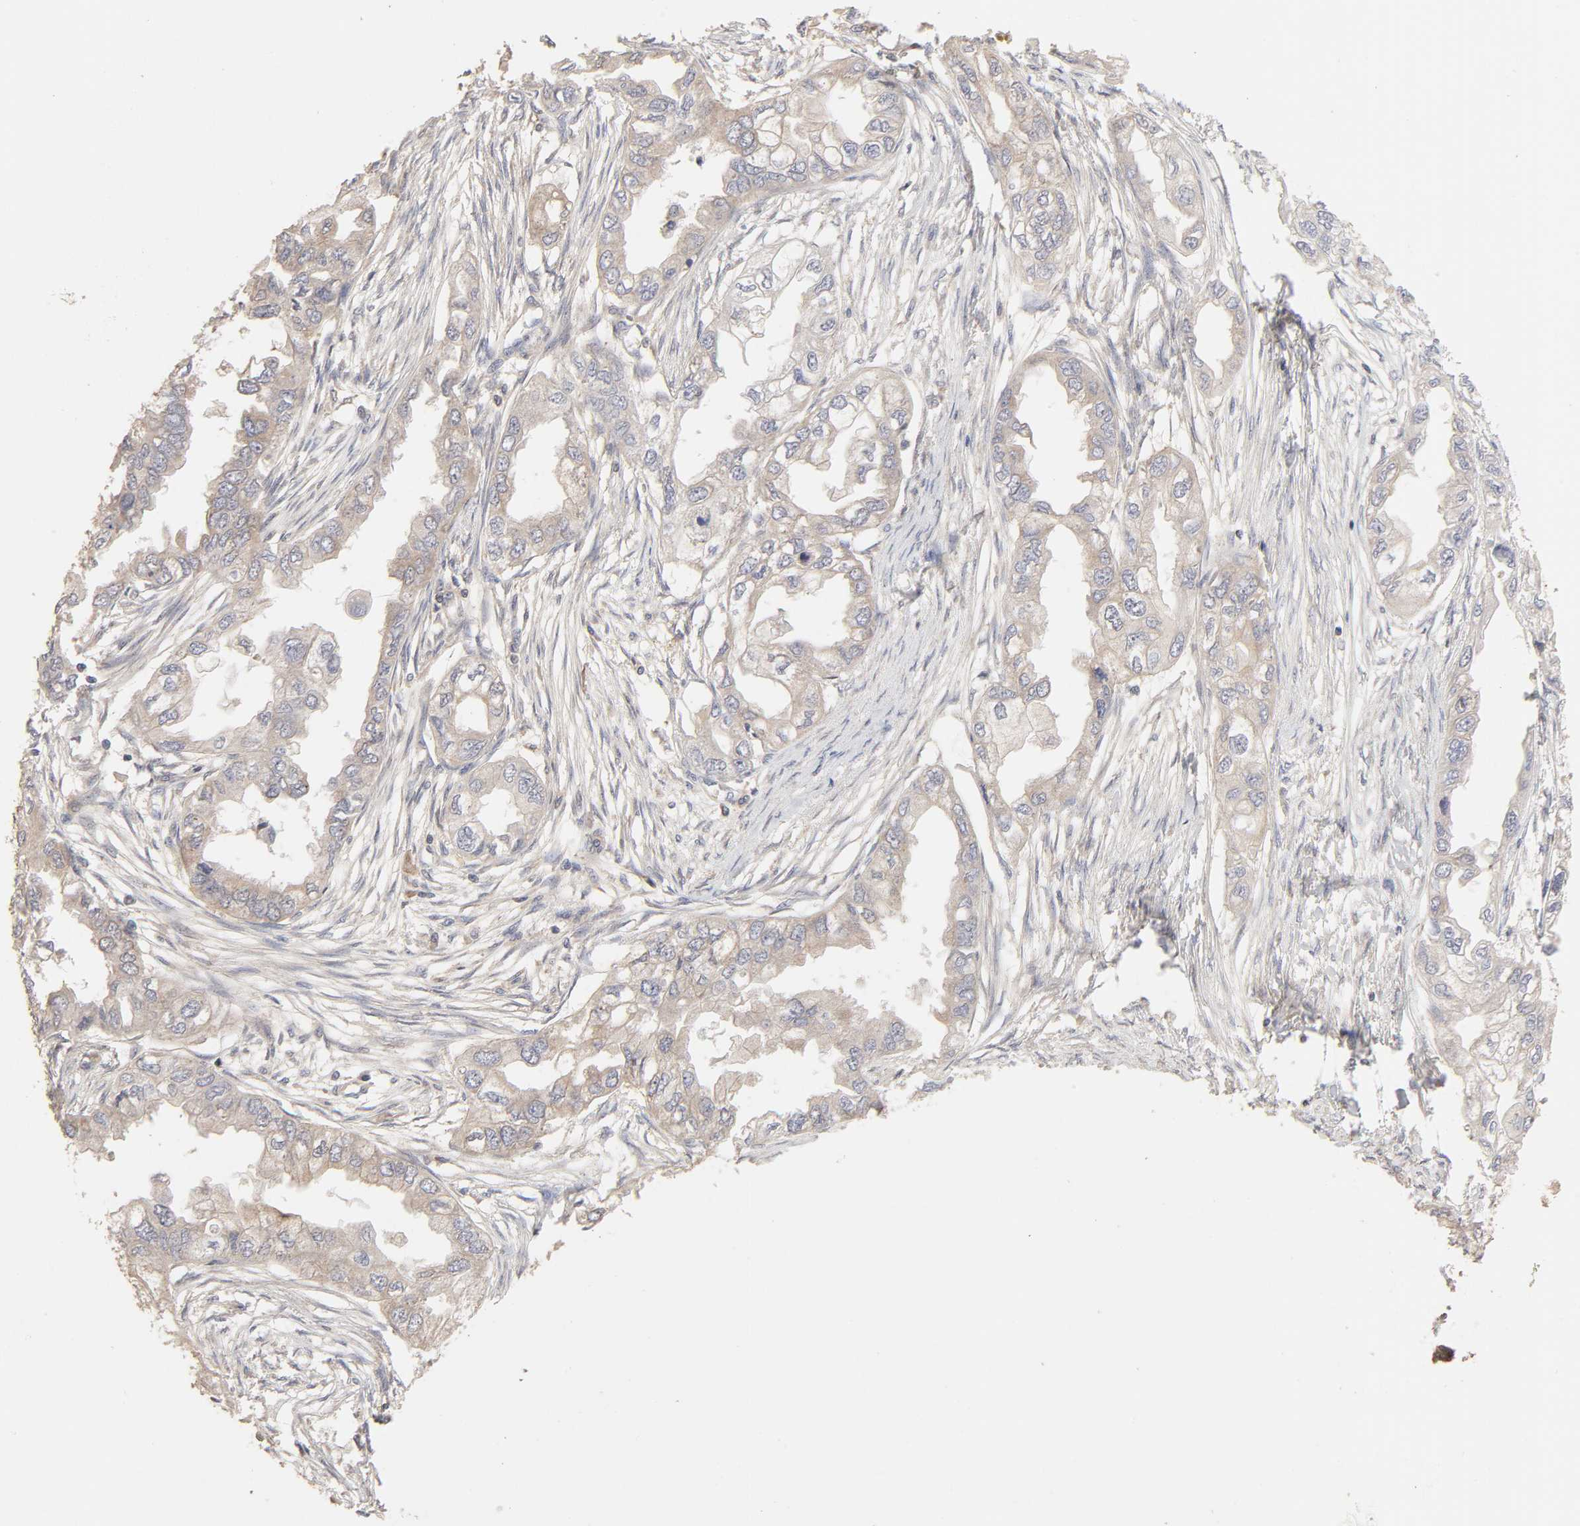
{"staining": {"intensity": "weak", "quantity": "<25%", "location": "cytoplasmic/membranous"}, "tissue": "endometrial cancer", "cell_type": "Tumor cells", "image_type": "cancer", "snomed": [{"axis": "morphology", "description": "Adenocarcinoma, NOS"}, {"axis": "topography", "description": "Endometrium"}], "caption": "A photomicrograph of endometrial adenocarcinoma stained for a protein exhibits no brown staining in tumor cells.", "gene": "AP1G2", "patient": {"sex": "female", "age": 67}}